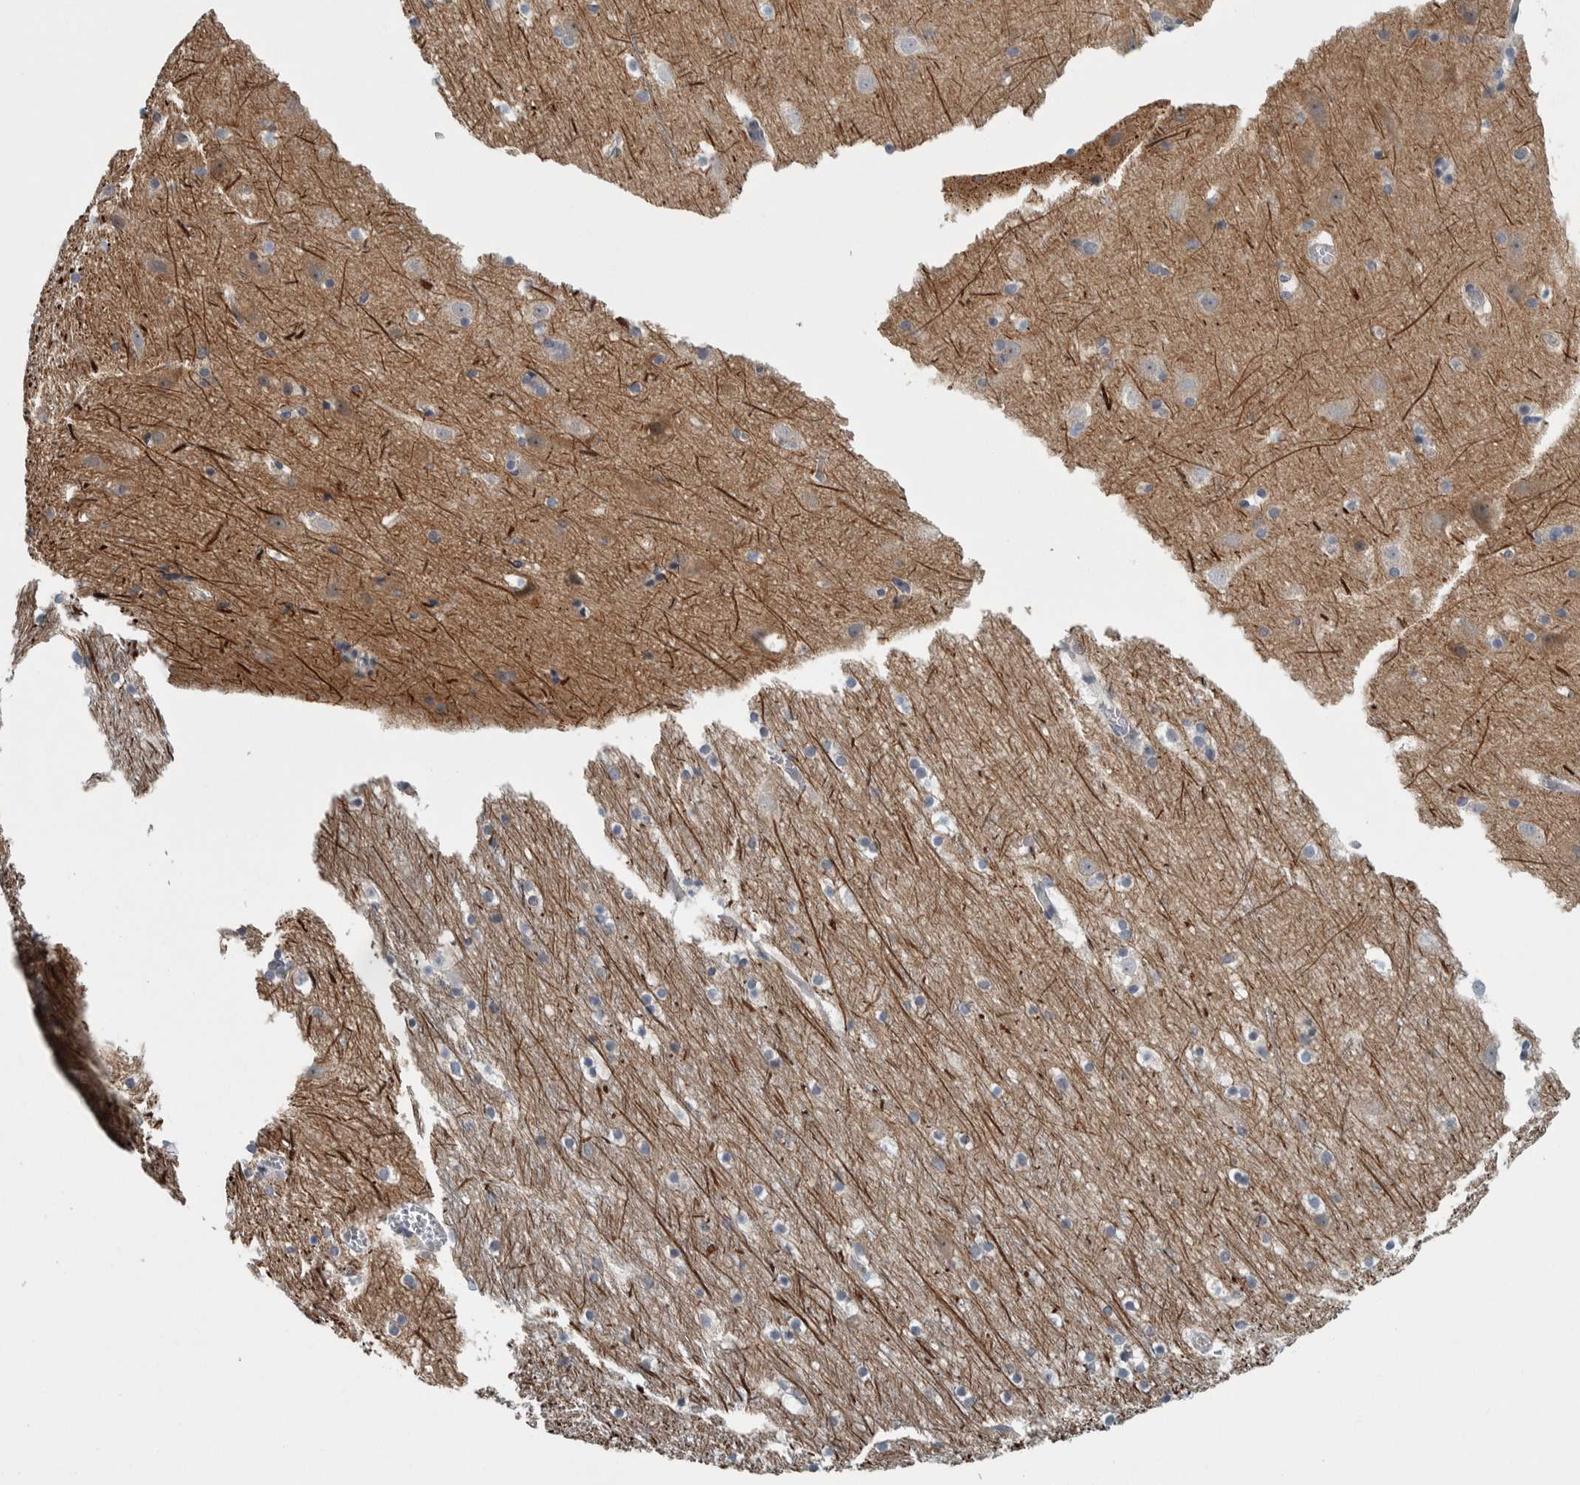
{"staining": {"intensity": "weak", "quantity": ">75%", "location": "cytoplasmic/membranous"}, "tissue": "cerebral cortex", "cell_type": "Endothelial cells", "image_type": "normal", "snomed": [{"axis": "morphology", "description": "Normal tissue, NOS"}, {"axis": "topography", "description": "Cerebral cortex"}], "caption": "Protein staining of unremarkable cerebral cortex shows weak cytoplasmic/membranous expression in approximately >75% of endothelial cells.", "gene": "KCNJ3", "patient": {"sex": "male", "age": 45}}